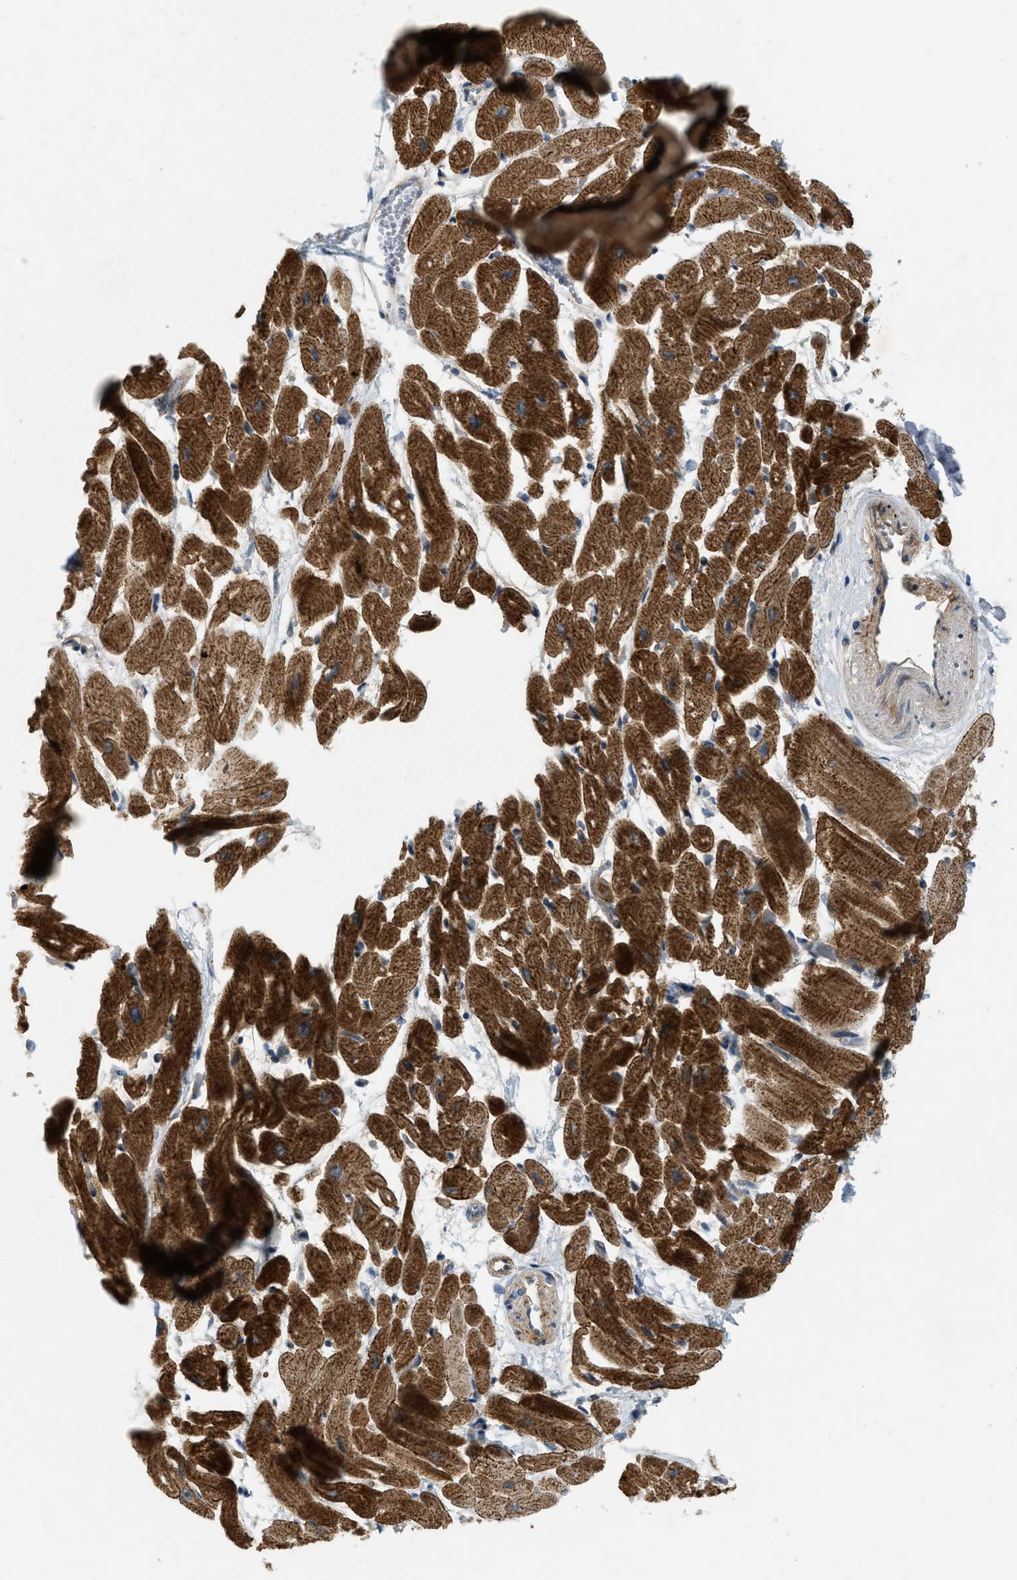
{"staining": {"intensity": "strong", "quantity": ">75%", "location": "cytoplasmic/membranous"}, "tissue": "heart muscle", "cell_type": "Cardiomyocytes", "image_type": "normal", "snomed": [{"axis": "morphology", "description": "Normal tissue, NOS"}, {"axis": "topography", "description": "Heart"}], "caption": "A high-resolution photomicrograph shows immunohistochemistry staining of normal heart muscle, which displays strong cytoplasmic/membranous positivity in about >75% of cardiomyocytes. (IHC, brightfield microscopy, high magnification).", "gene": "PDCL3", "patient": {"sex": "male", "age": 45}}